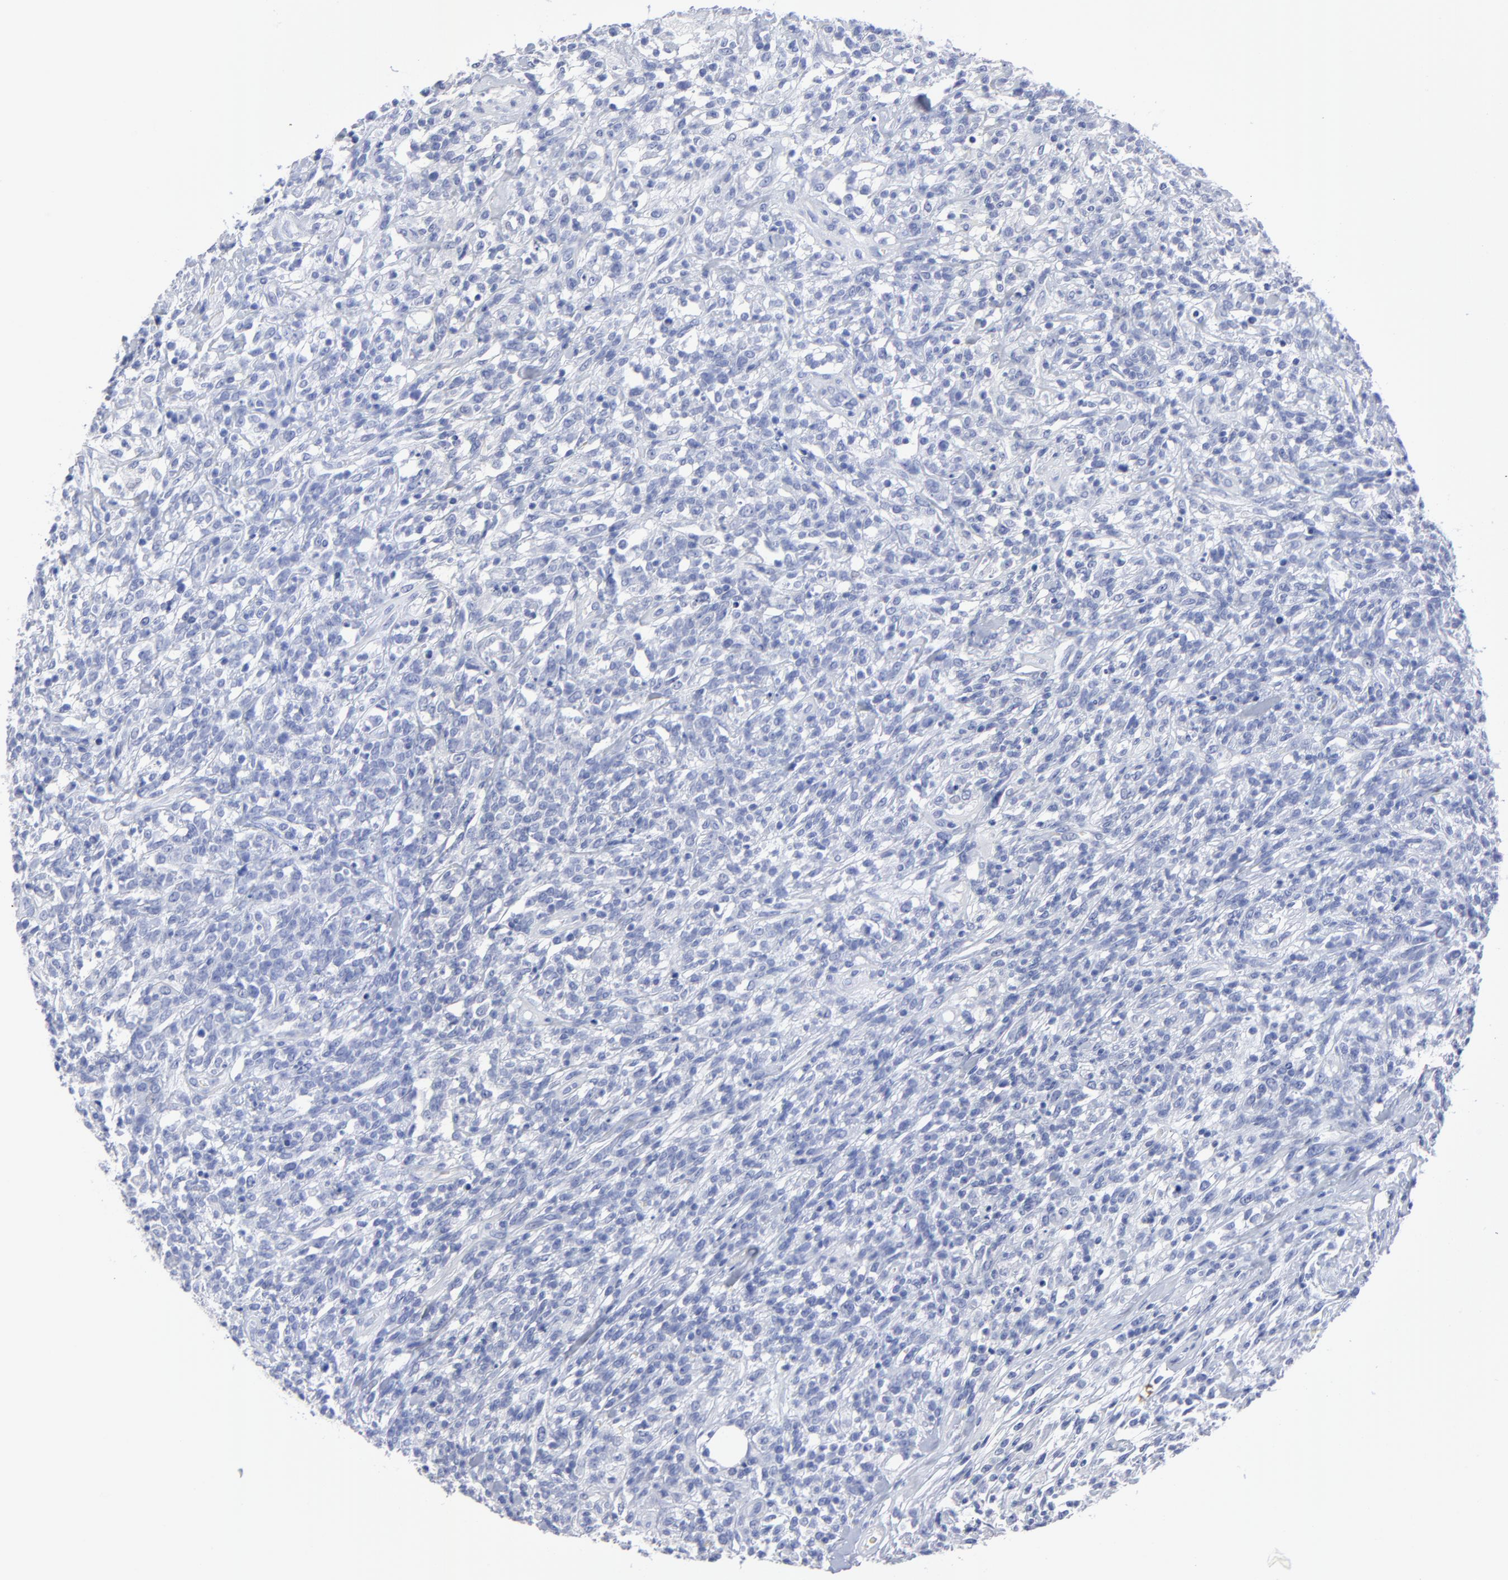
{"staining": {"intensity": "negative", "quantity": "none", "location": "none"}, "tissue": "lymphoma", "cell_type": "Tumor cells", "image_type": "cancer", "snomed": [{"axis": "morphology", "description": "Malignant lymphoma, non-Hodgkin's type, High grade"}, {"axis": "topography", "description": "Lymph node"}], "caption": "This is an IHC photomicrograph of human lymphoma. There is no staining in tumor cells.", "gene": "ACY1", "patient": {"sex": "female", "age": 73}}